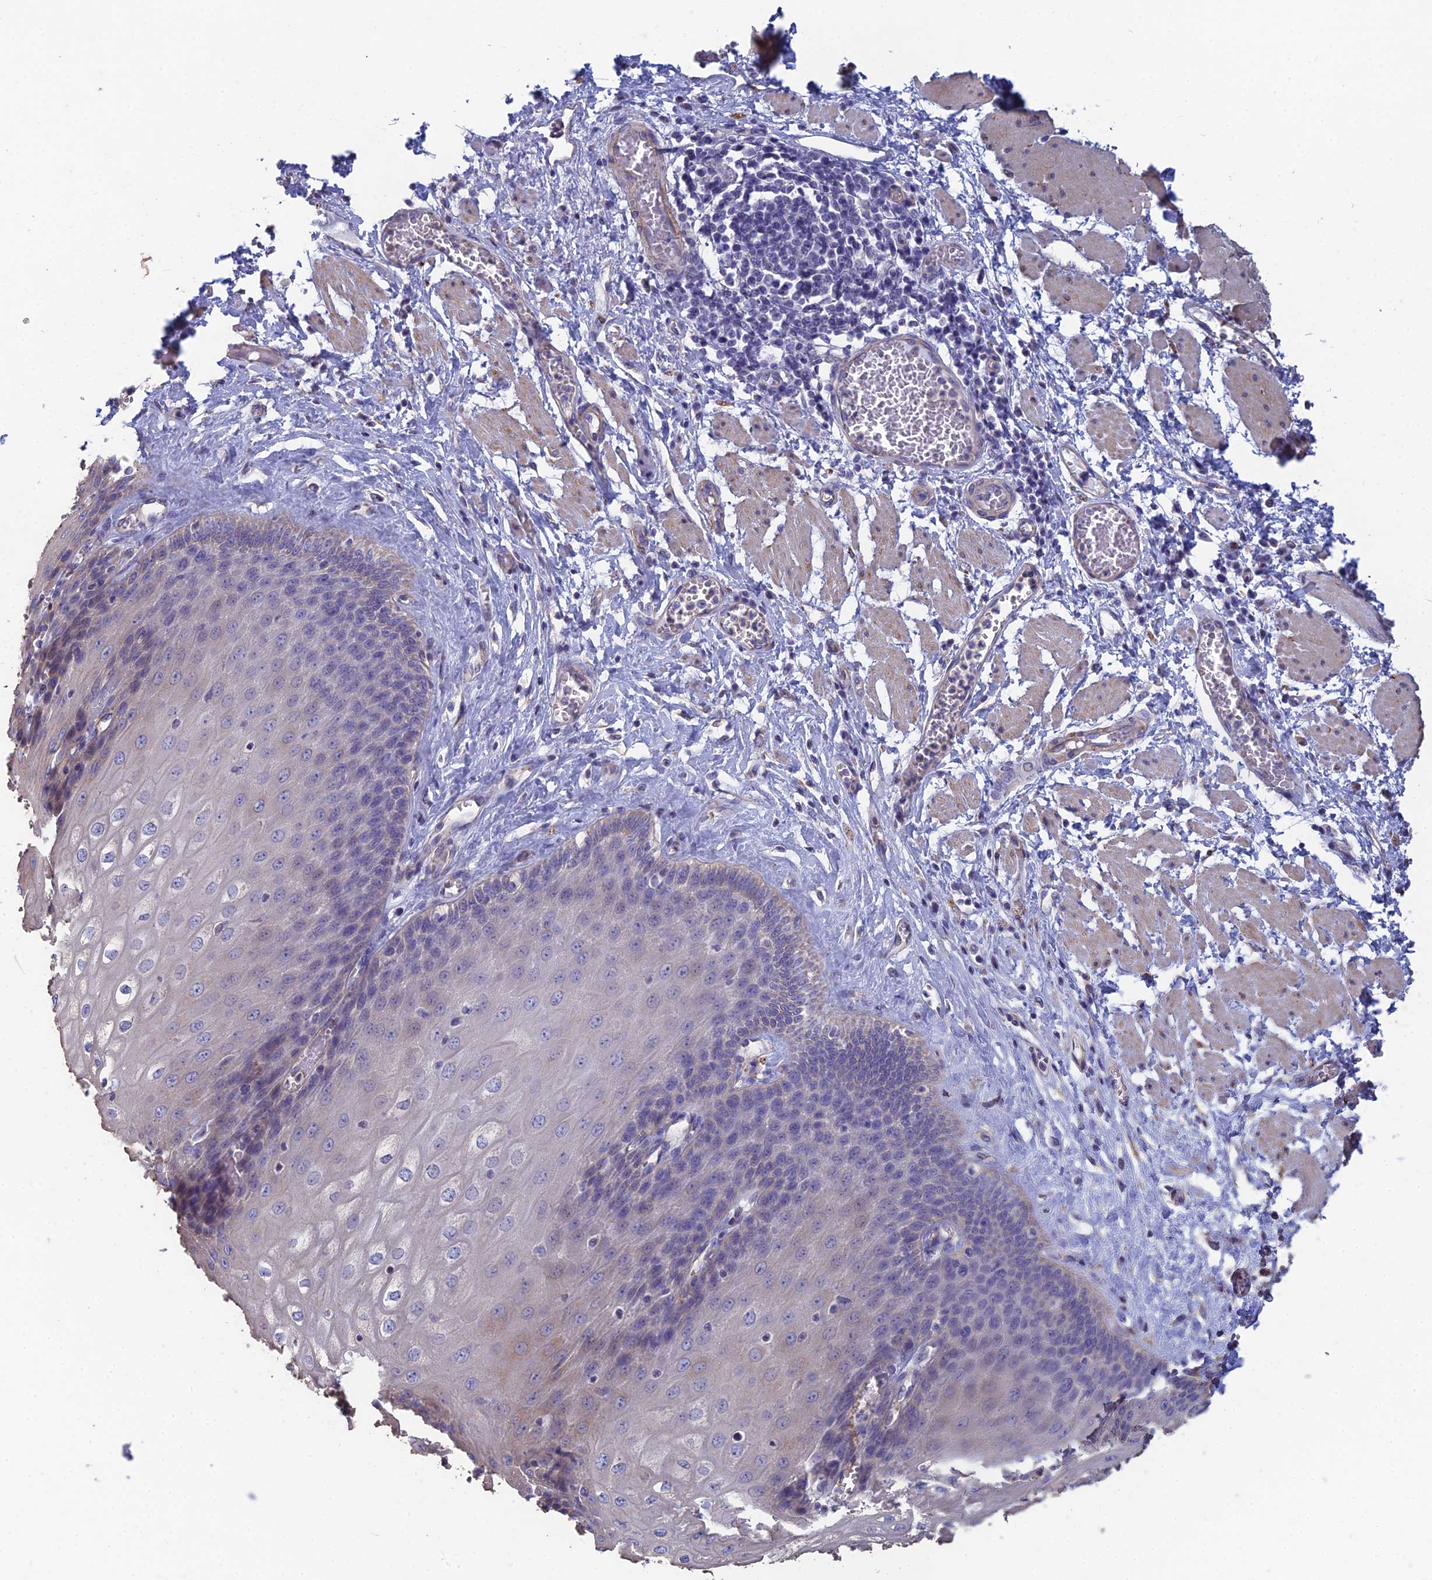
{"staining": {"intensity": "weak", "quantity": "<25%", "location": "cytoplasmic/membranous"}, "tissue": "esophagus", "cell_type": "Squamous epithelial cells", "image_type": "normal", "snomed": [{"axis": "morphology", "description": "Normal tissue, NOS"}, {"axis": "topography", "description": "Esophagus"}], "caption": "DAB immunohistochemical staining of normal esophagus displays no significant expression in squamous epithelial cells.", "gene": "PCDHA5", "patient": {"sex": "male", "age": 60}}